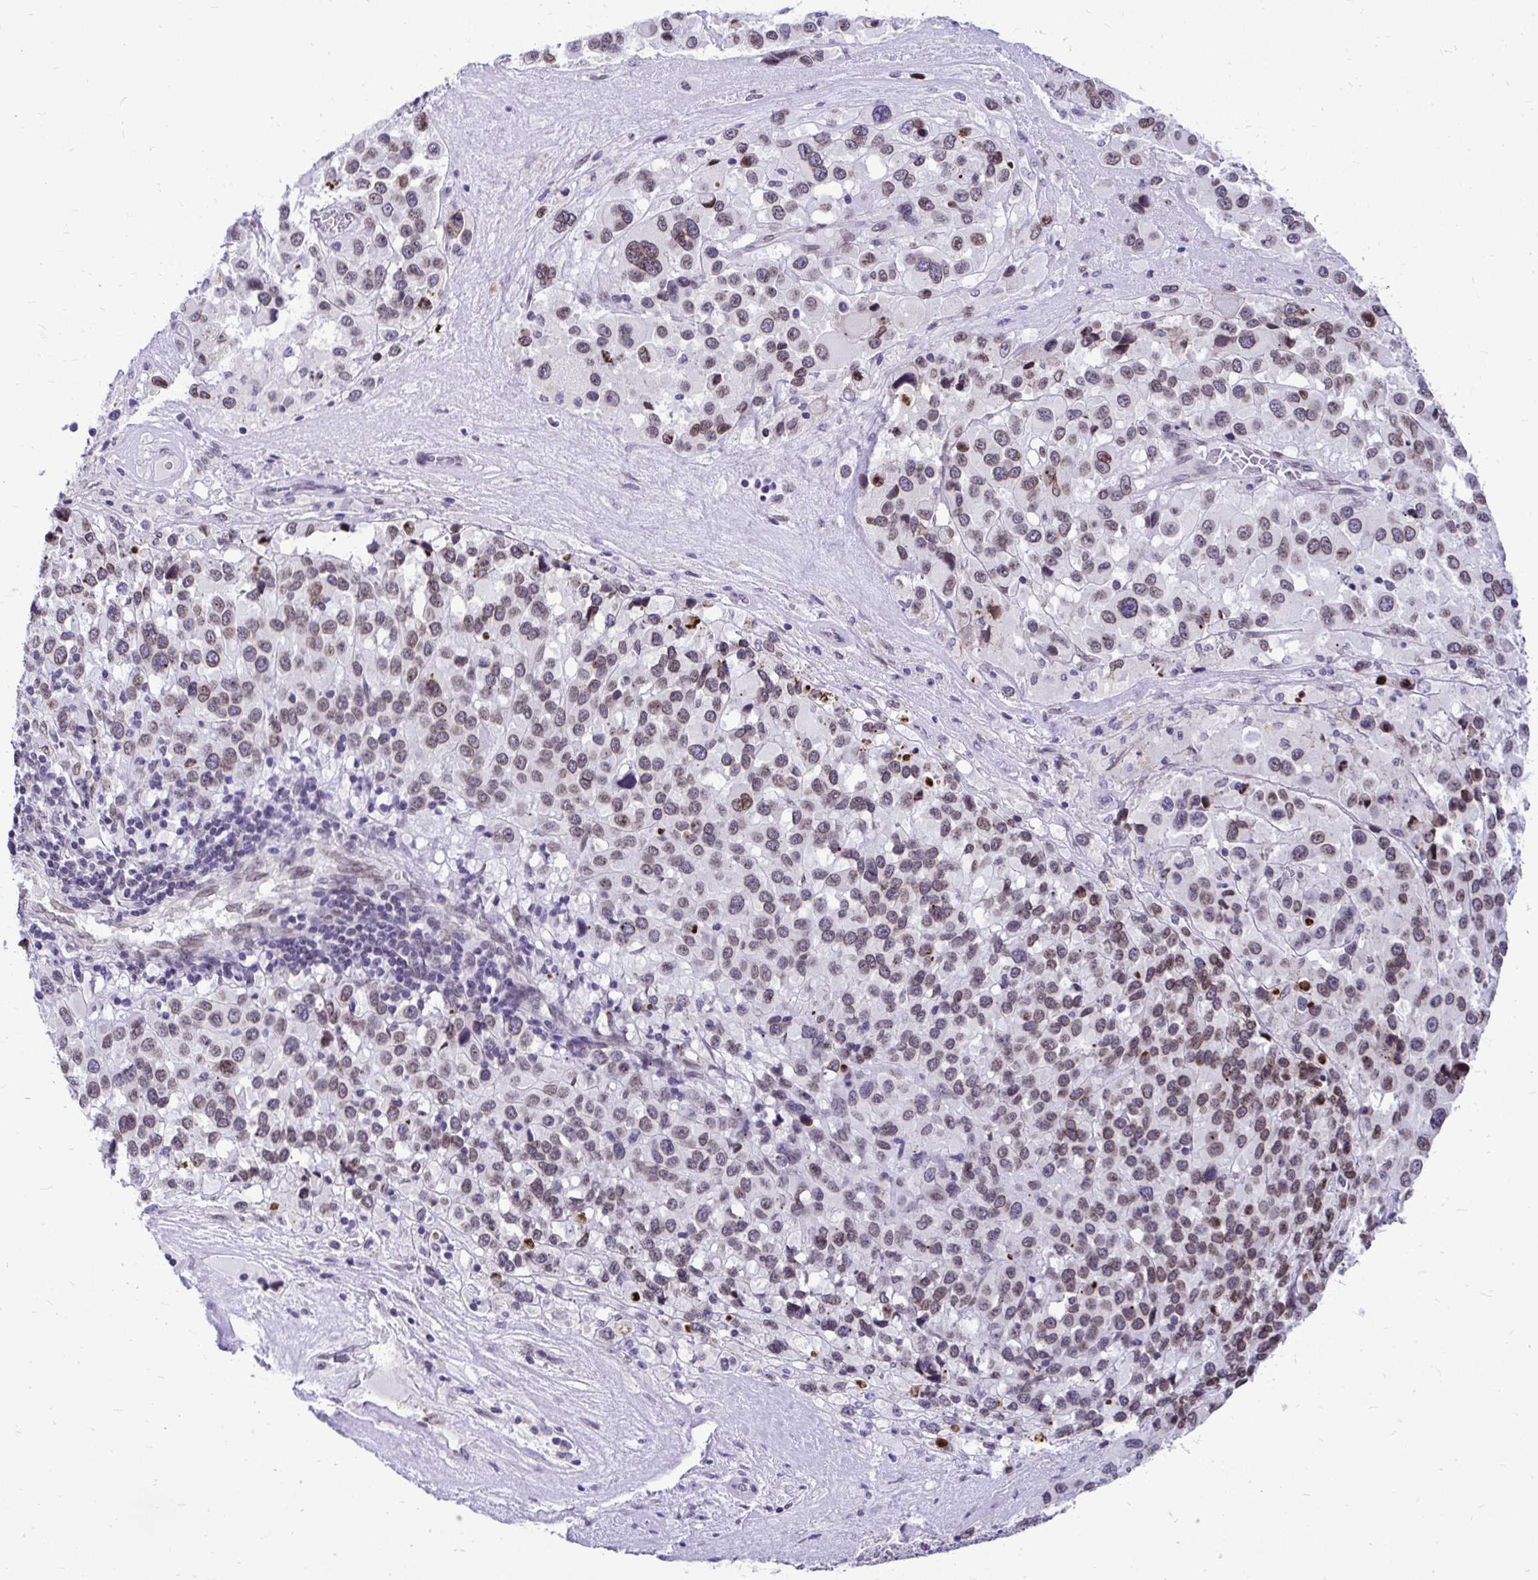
{"staining": {"intensity": "weak", "quantity": "25%-75%", "location": "cytoplasmic/membranous,nuclear"}, "tissue": "melanoma", "cell_type": "Tumor cells", "image_type": "cancer", "snomed": [{"axis": "morphology", "description": "Malignant melanoma, Metastatic site"}, {"axis": "topography", "description": "Lymph node"}], "caption": "The micrograph reveals staining of malignant melanoma (metastatic site), revealing weak cytoplasmic/membranous and nuclear protein positivity (brown color) within tumor cells.", "gene": "BANF1", "patient": {"sex": "female", "age": 65}}